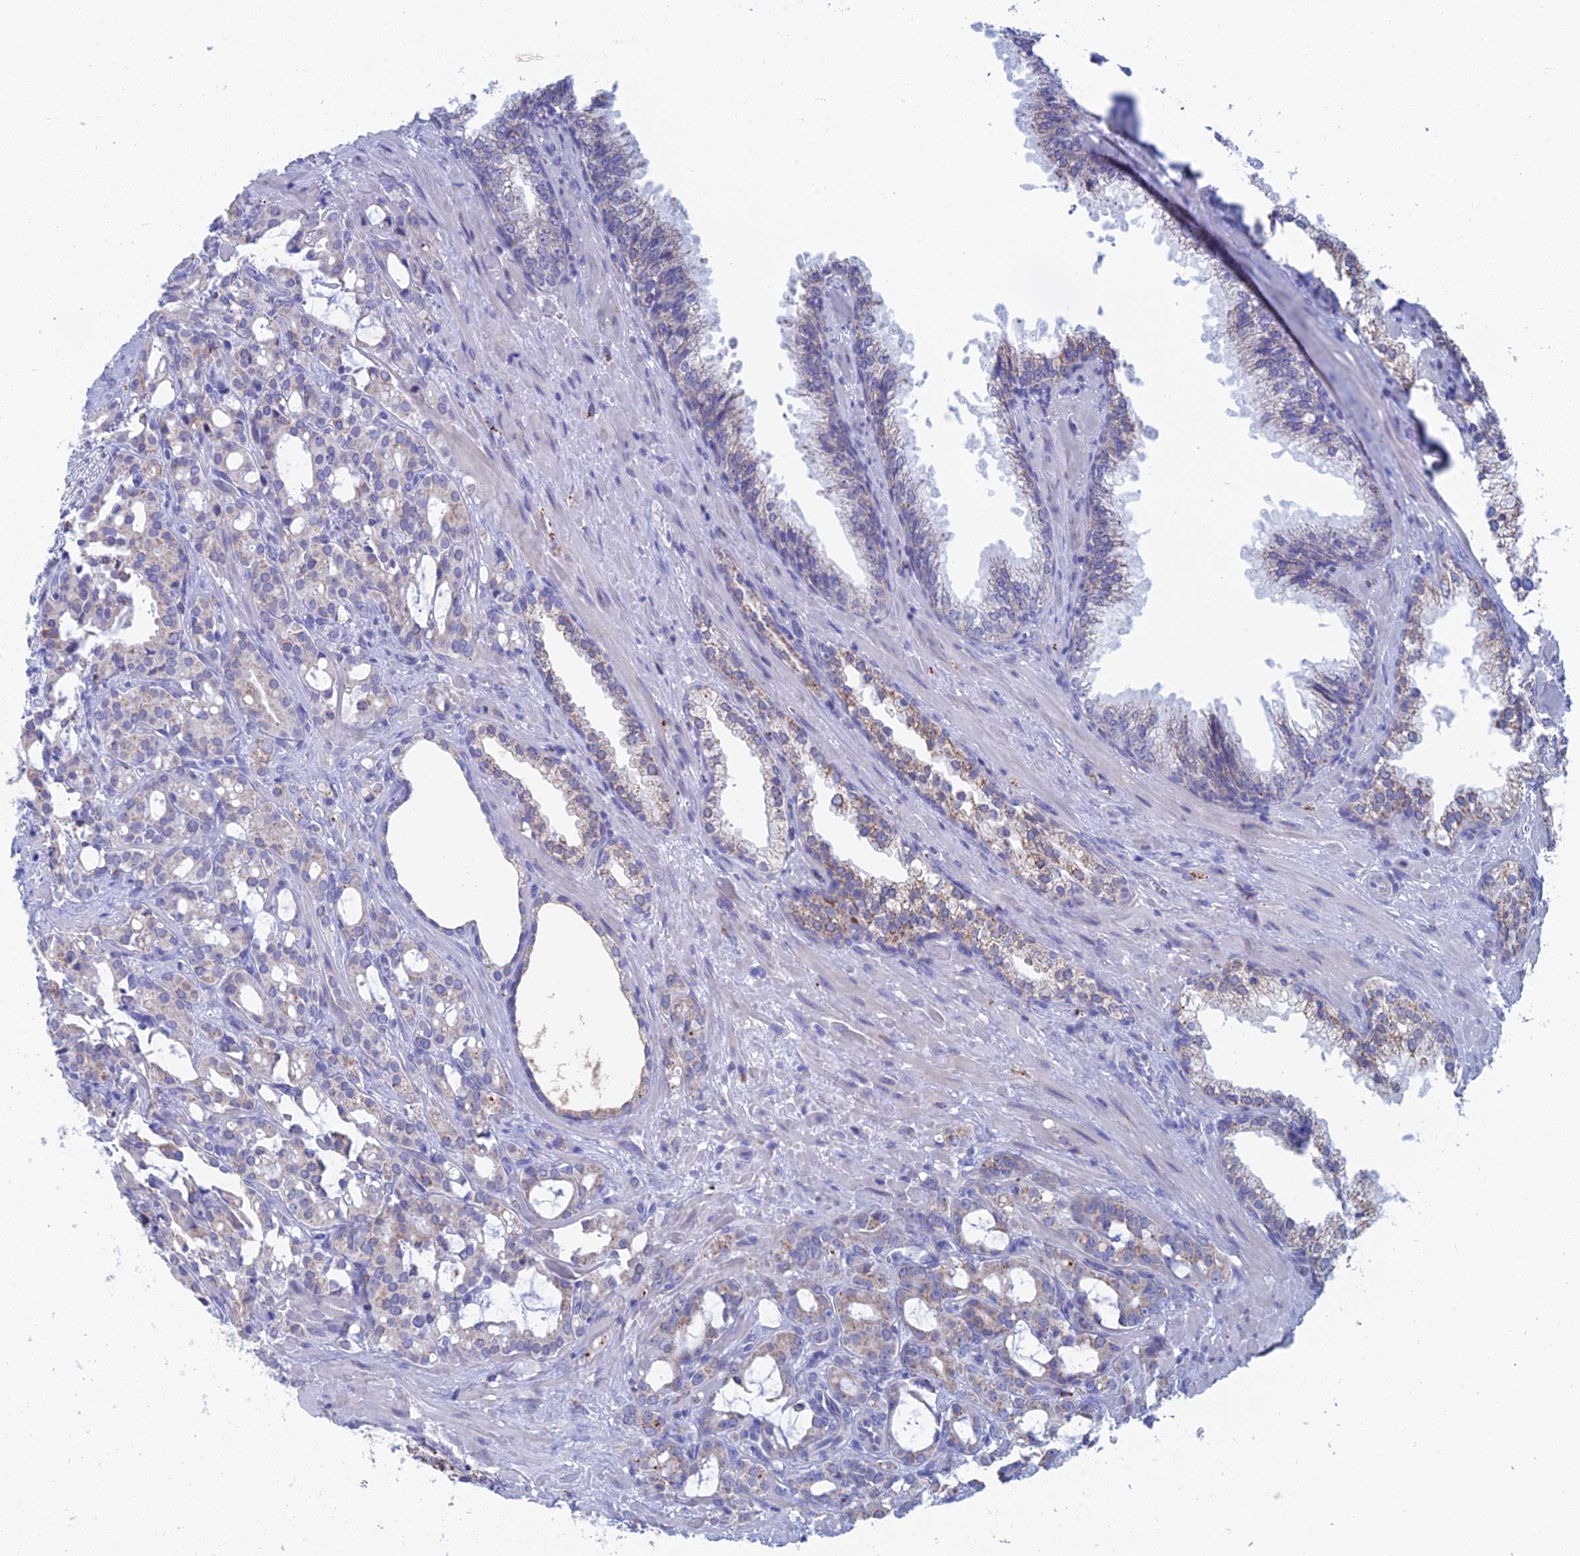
{"staining": {"intensity": "moderate", "quantity": "<25%", "location": "cytoplasmic/membranous"}, "tissue": "prostate cancer", "cell_type": "Tumor cells", "image_type": "cancer", "snomed": [{"axis": "morphology", "description": "Adenocarcinoma, High grade"}, {"axis": "topography", "description": "Prostate"}], "caption": "Brown immunohistochemical staining in prostate cancer (high-grade adenocarcinoma) shows moderate cytoplasmic/membranous expression in about <25% of tumor cells.", "gene": "CFAP210", "patient": {"sex": "male", "age": 72}}